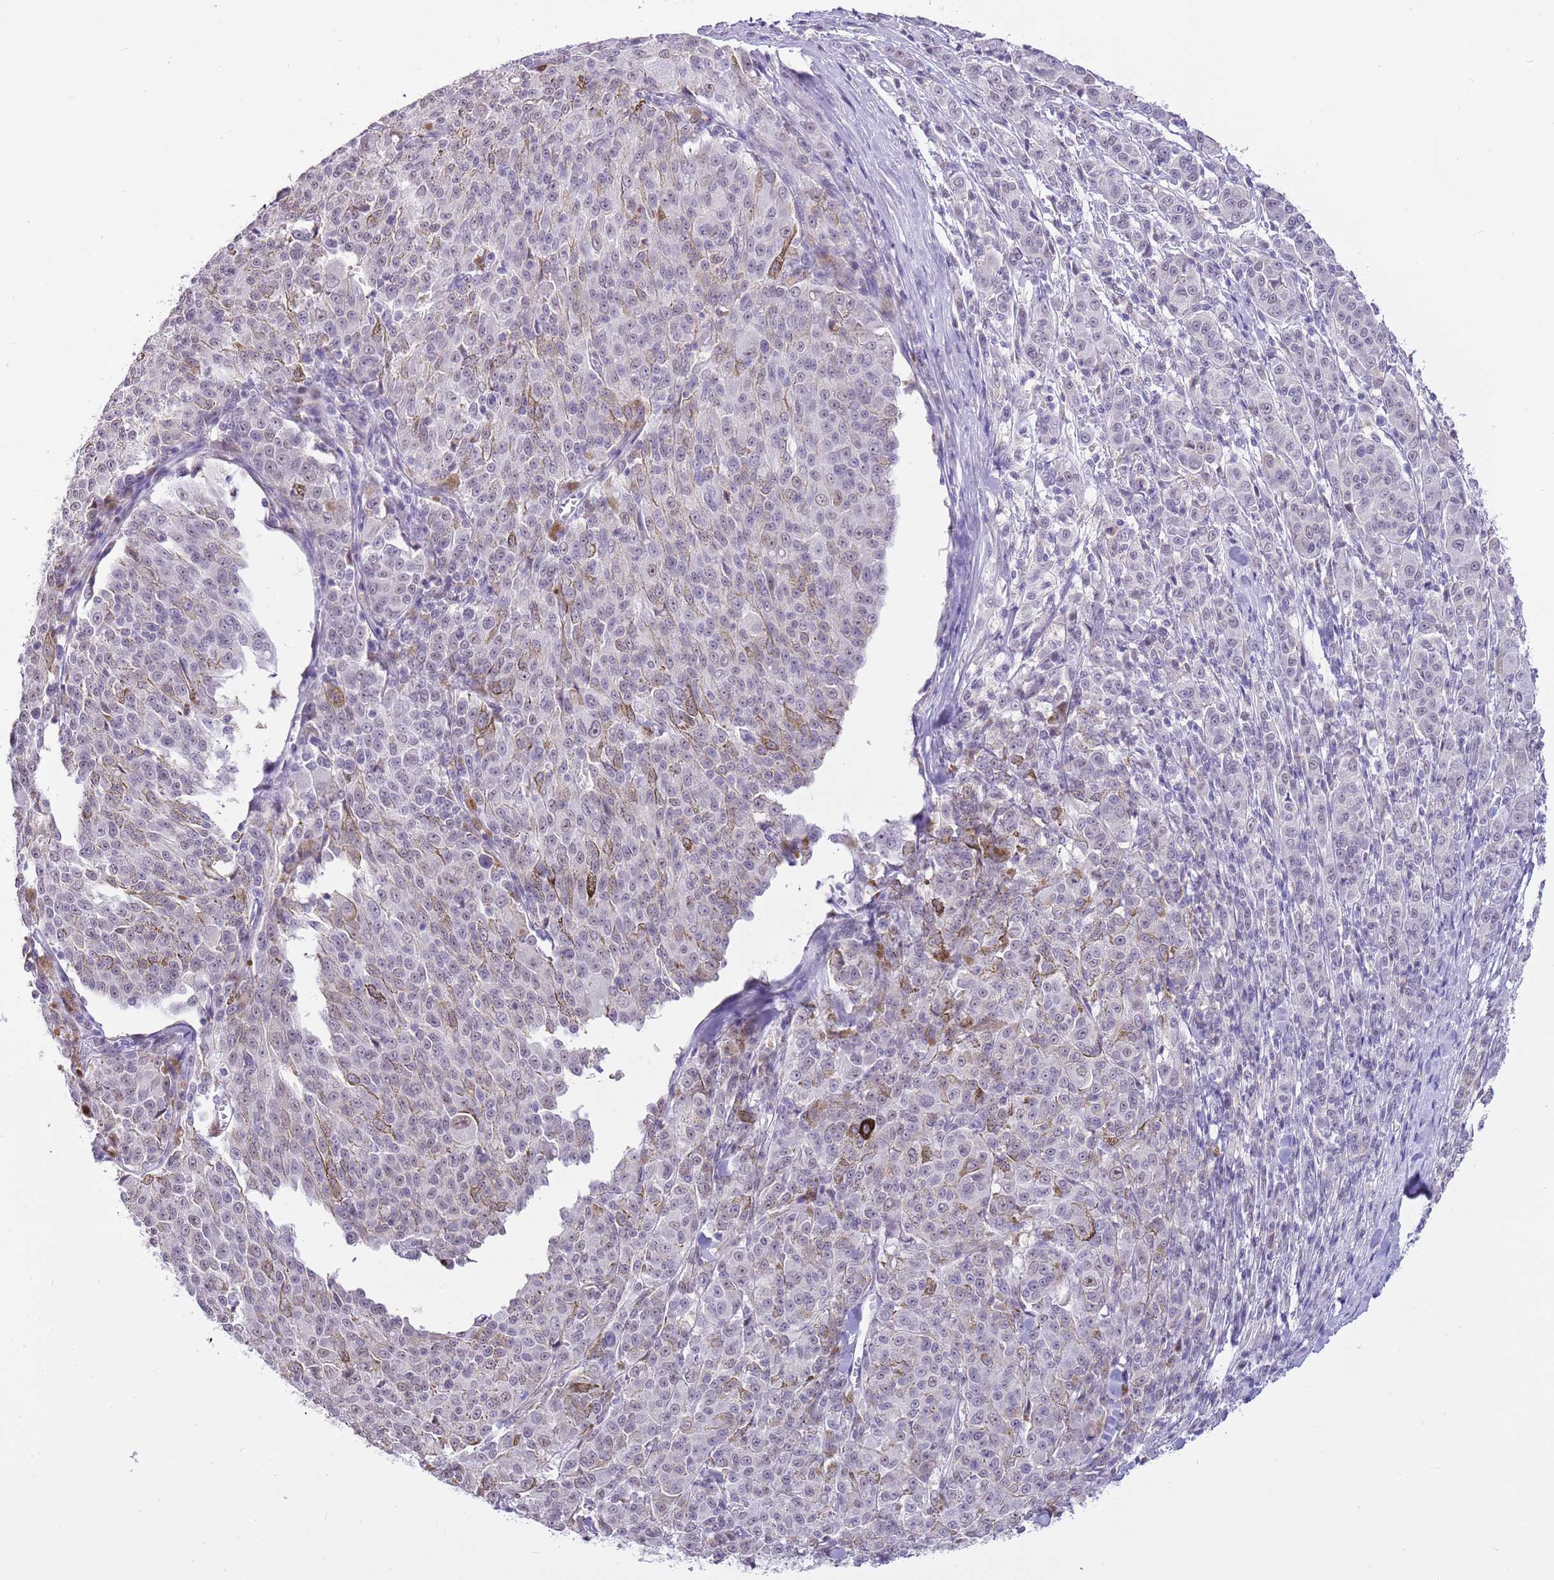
{"staining": {"intensity": "negative", "quantity": "none", "location": "none"}, "tissue": "melanoma", "cell_type": "Tumor cells", "image_type": "cancer", "snomed": [{"axis": "morphology", "description": "Malignant melanoma, NOS"}, {"axis": "topography", "description": "Skin"}], "caption": "Immunohistochemistry of malignant melanoma displays no staining in tumor cells.", "gene": "PPP1R17", "patient": {"sex": "female", "age": 52}}